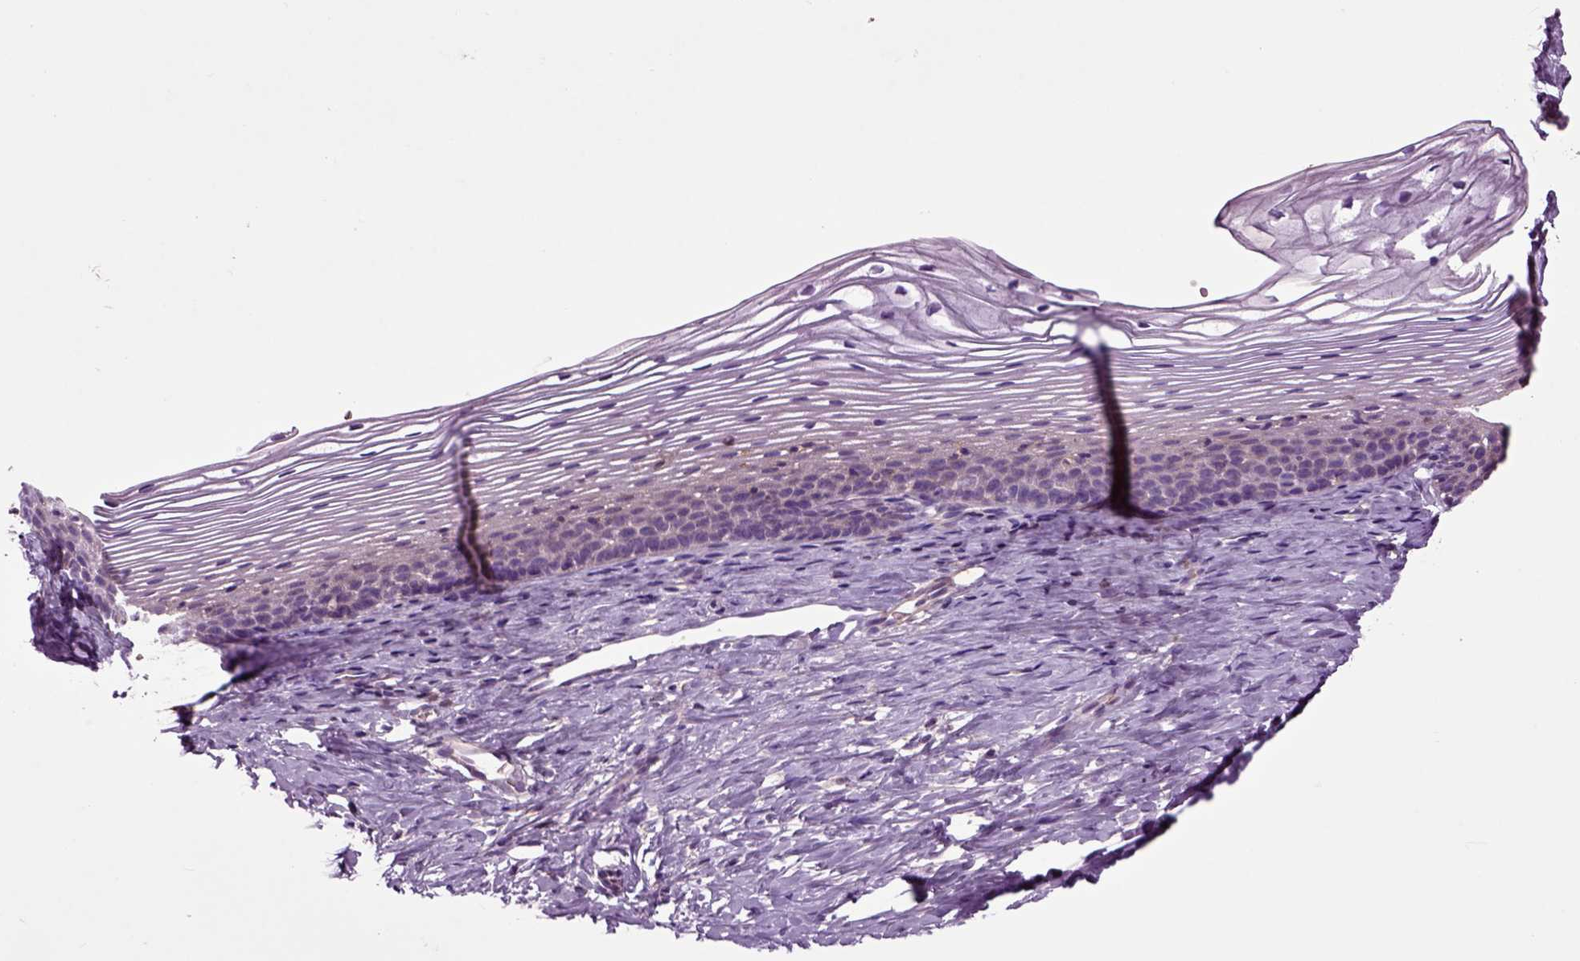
{"staining": {"intensity": "negative", "quantity": "none", "location": "none"}, "tissue": "cervix", "cell_type": "Glandular cells", "image_type": "normal", "snomed": [{"axis": "morphology", "description": "Normal tissue, NOS"}, {"axis": "topography", "description": "Cervix"}], "caption": "Immunohistochemistry histopathology image of benign cervix stained for a protein (brown), which displays no positivity in glandular cells.", "gene": "SPON1", "patient": {"sex": "female", "age": 39}}